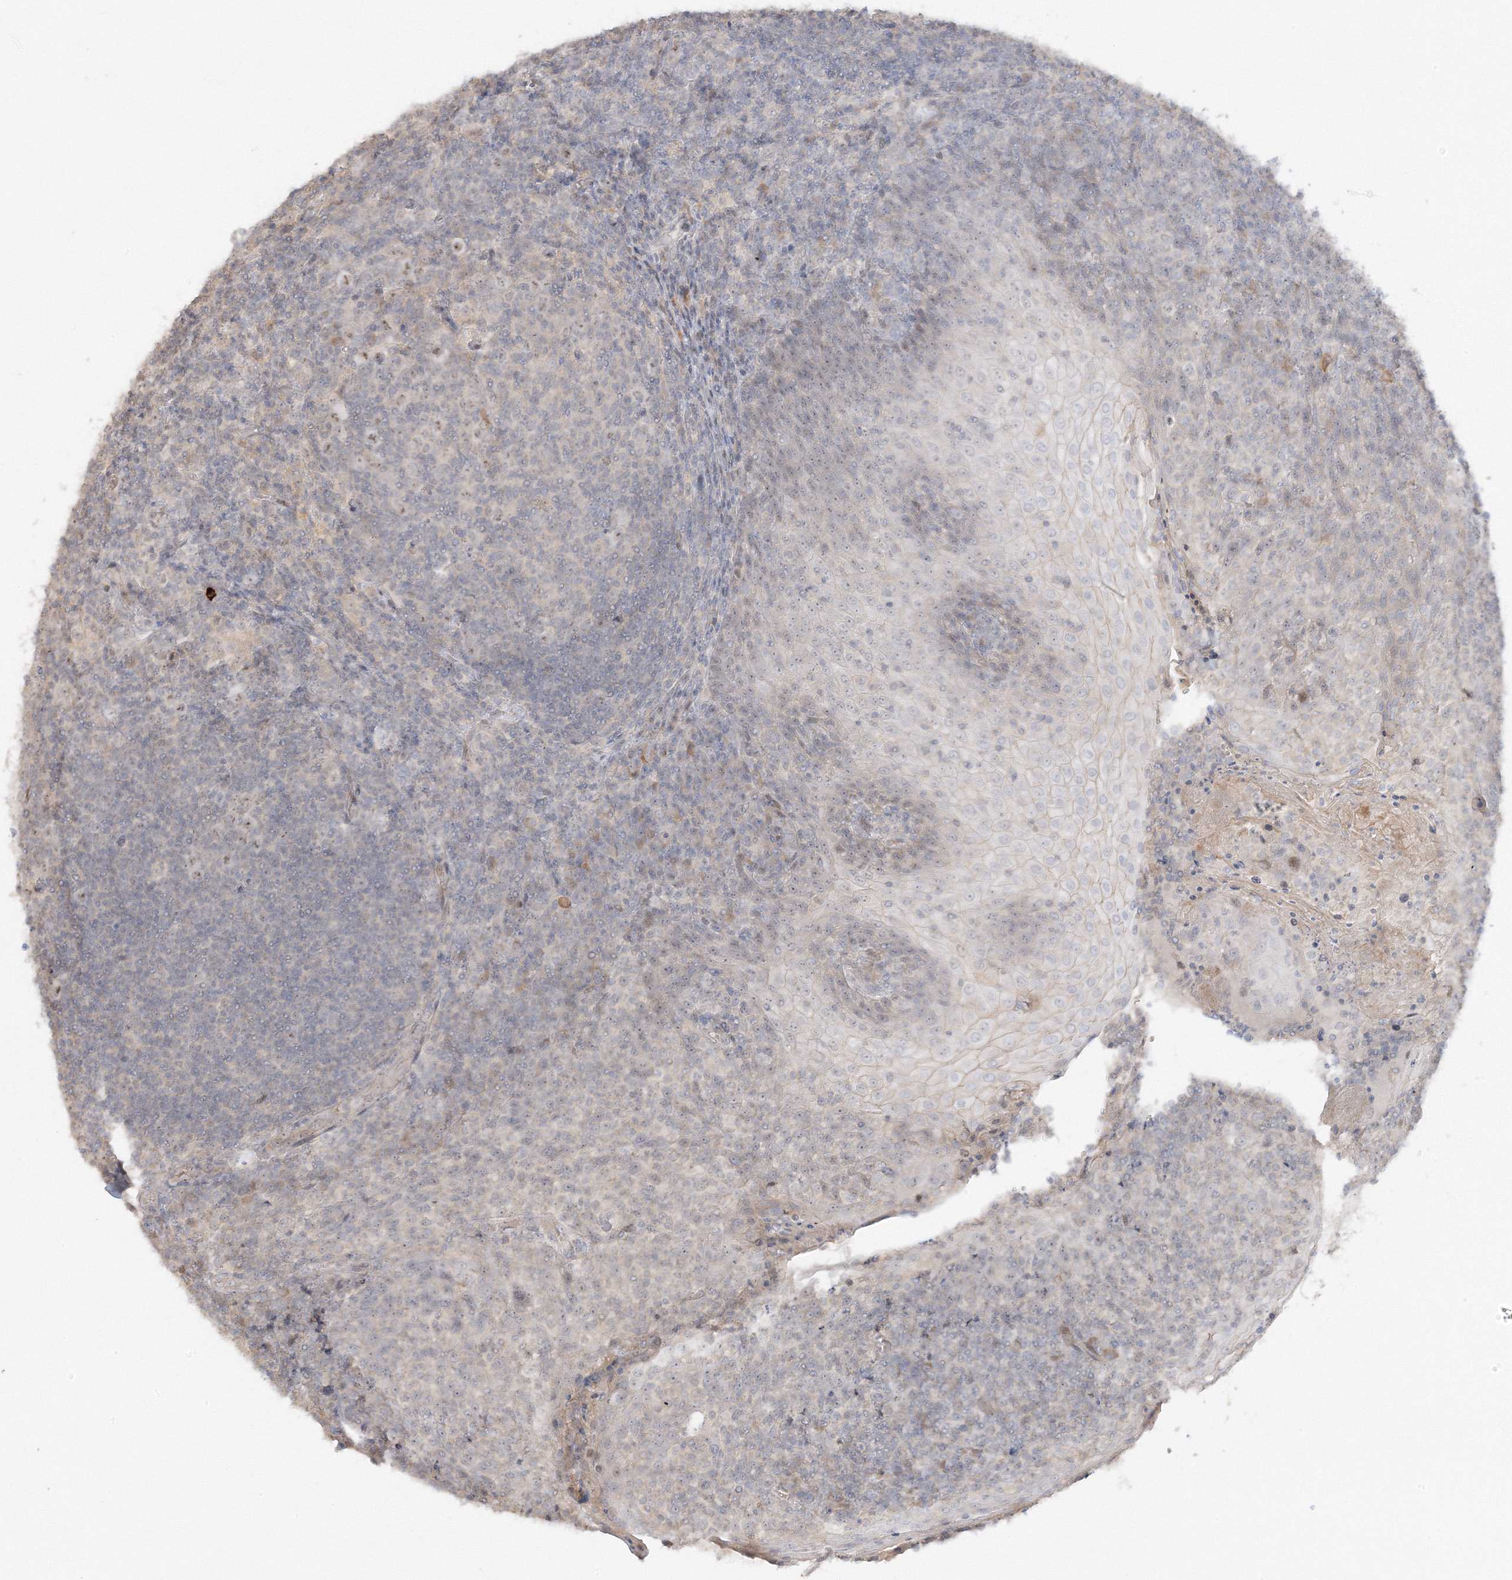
{"staining": {"intensity": "negative", "quantity": "none", "location": "none"}, "tissue": "tonsil", "cell_type": "Germinal center cells", "image_type": "normal", "snomed": [{"axis": "morphology", "description": "Normal tissue, NOS"}, {"axis": "topography", "description": "Tonsil"}], "caption": "Immunohistochemistry histopathology image of benign tonsil stained for a protein (brown), which shows no positivity in germinal center cells. (Immunohistochemistry (ihc), brightfield microscopy, high magnification).", "gene": "ETAA1", "patient": {"sex": "female", "age": 19}}